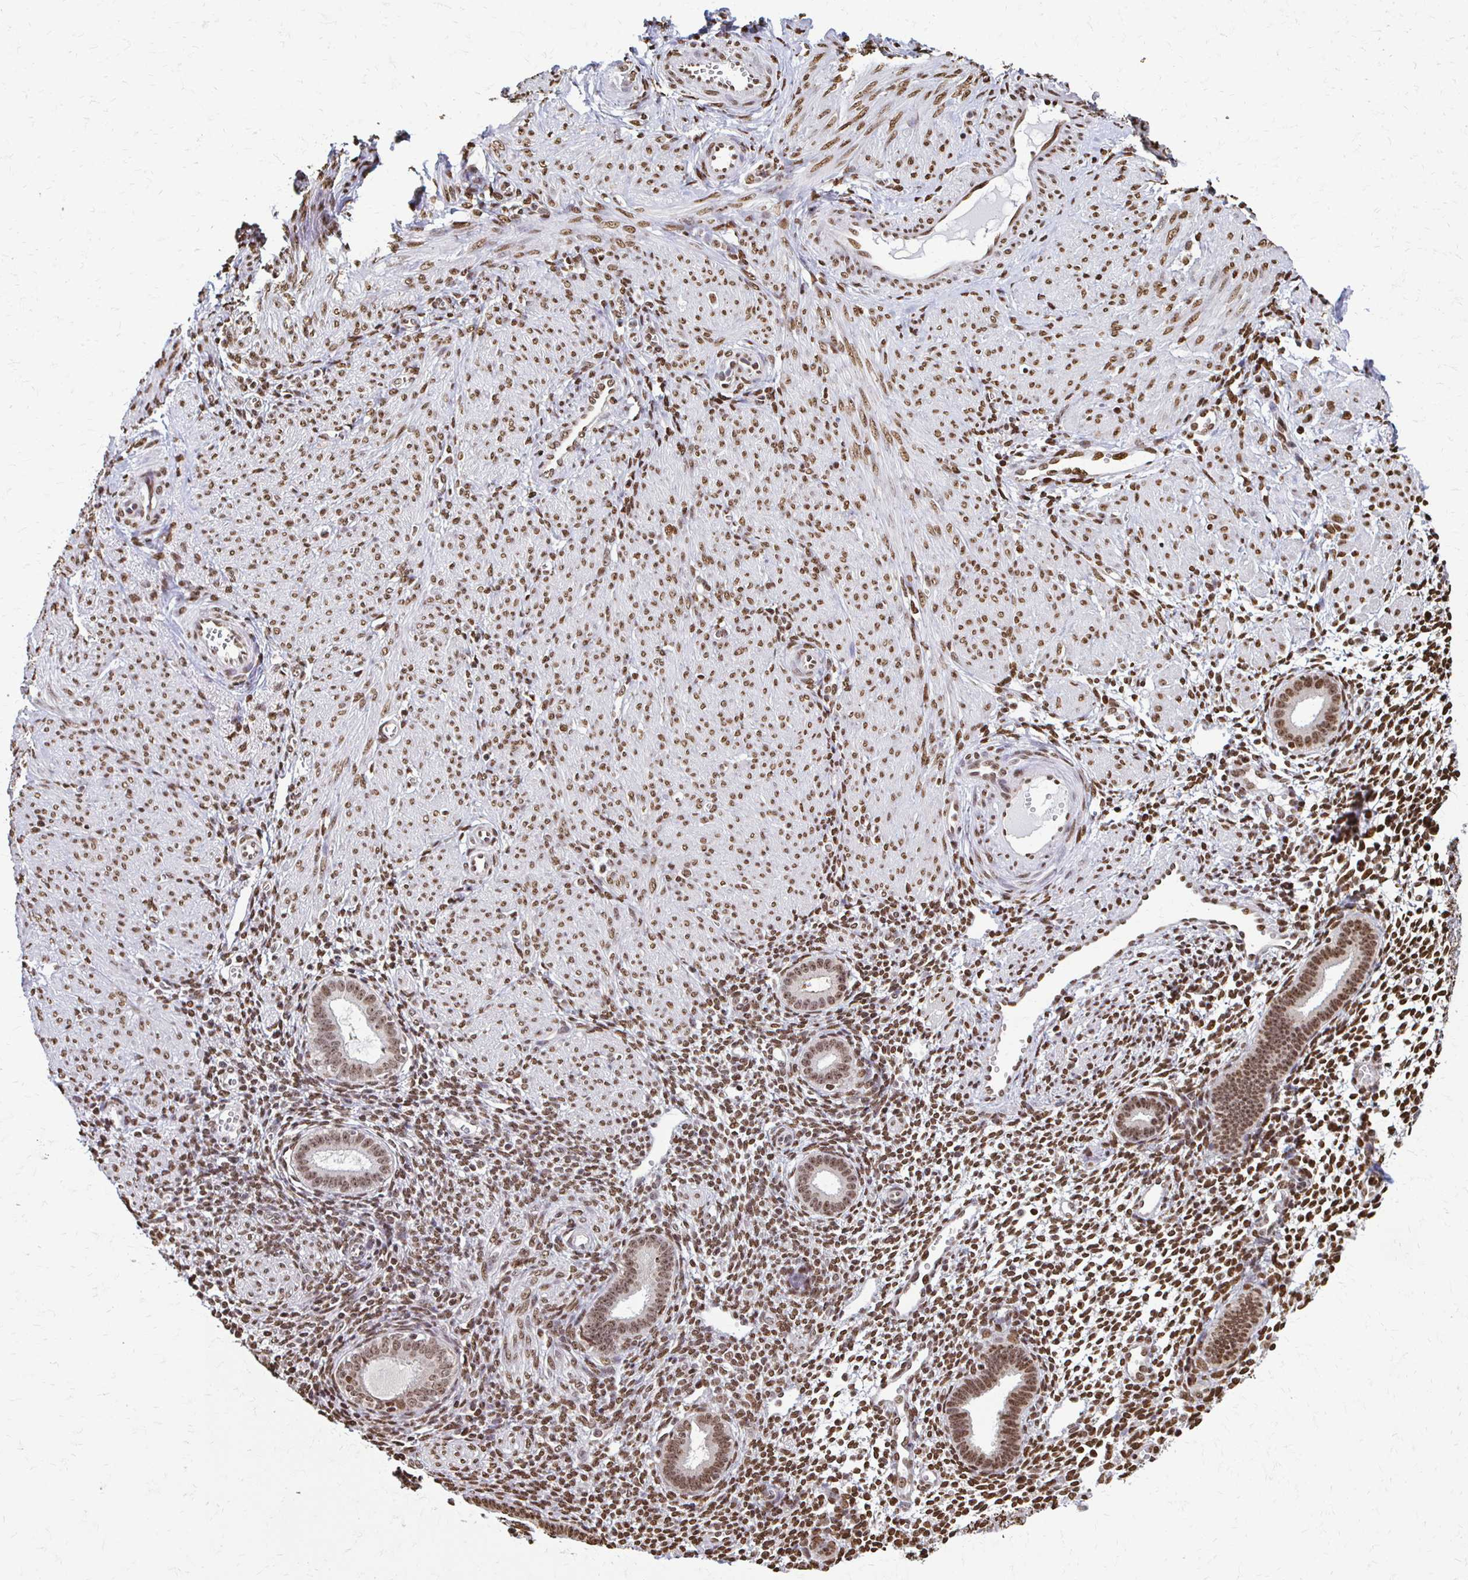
{"staining": {"intensity": "moderate", "quantity": ">75%", "location": "nuclear"}, "tissue": "endometrium", "cell_type": "Cells in endometrial stroma", "image_type": "normal", "snomed": [{"axis": "morphology", "description": "Normal tissue, NOS"}, {"axis": "topography", "description": "Endometrium"}], "caption": "Immunohistochemical staining of unremarkable human endometrium demonstrates moderate nuclear protein positivity in about >75% of cells in endometrial stroma.", "gene": "HOXA9", "patient": {"sex": "female", "age": 36}}